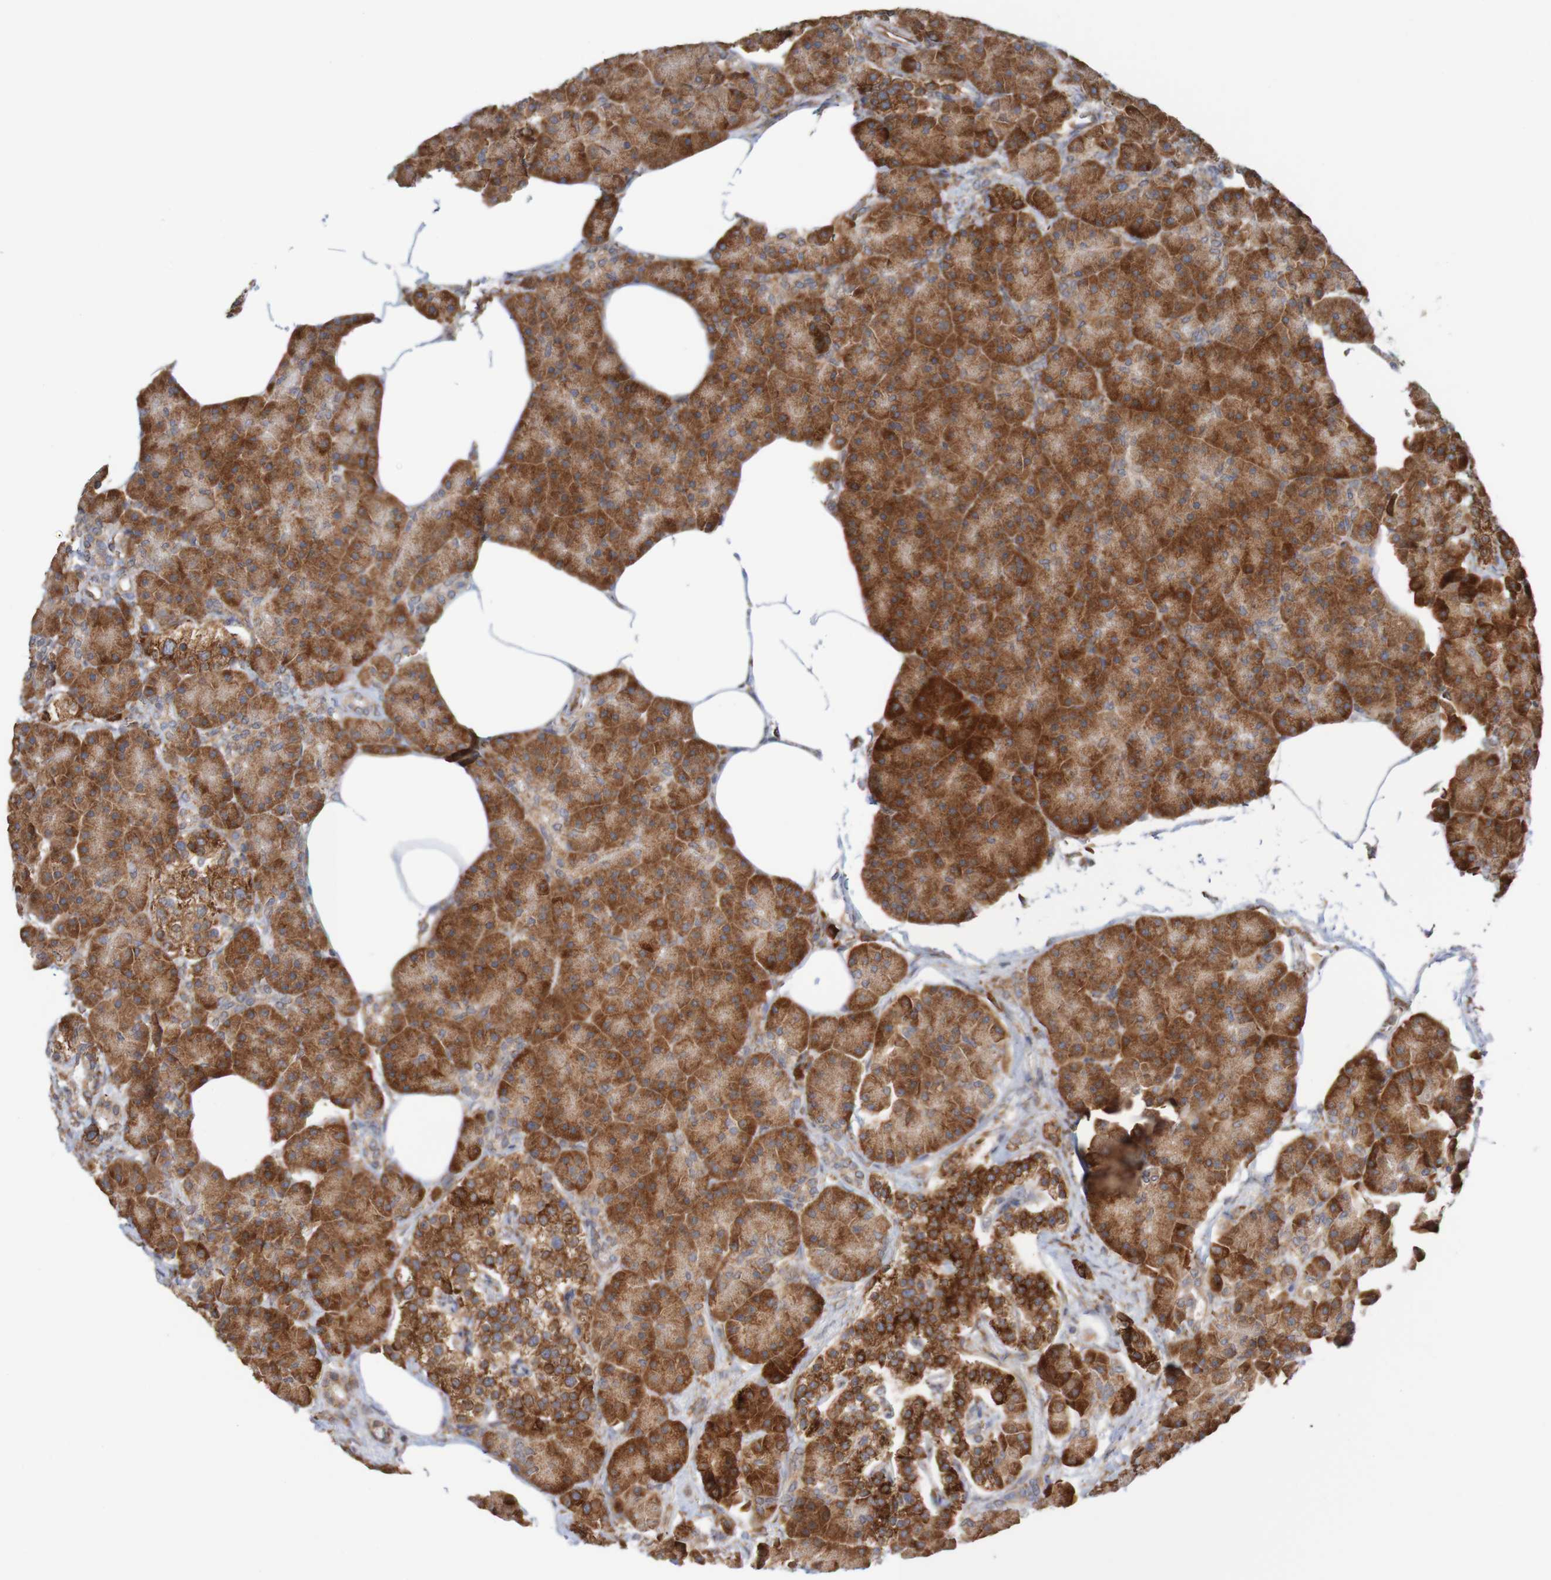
{"staining": {"intensity": "moderate", "quantity": ">75%", "location": "cytoplasmic/membranous"}, "tissue": "pancreas", "cell_type": "Exocrine glandular cells", "image_type": "normal", "snomed": [{"axis": "morphology", "description": "Normal tissue, NOS"}, {"axis": "topography", "description": "Pancreas"}], "caption": "Unremarkable pancreas shows moderate cytoplasmic/membranous staining in about >75% of exocrine glandular cells, visualized by immunohistochemistry. Using DAB (3,3'-diaminobenzidine) (brown) and hematoxylin (blue) stains, captured at high magnification using brightfield microscopy.", "gene": "PDIA3", "patient": {"sex": "female", "age": 70}}